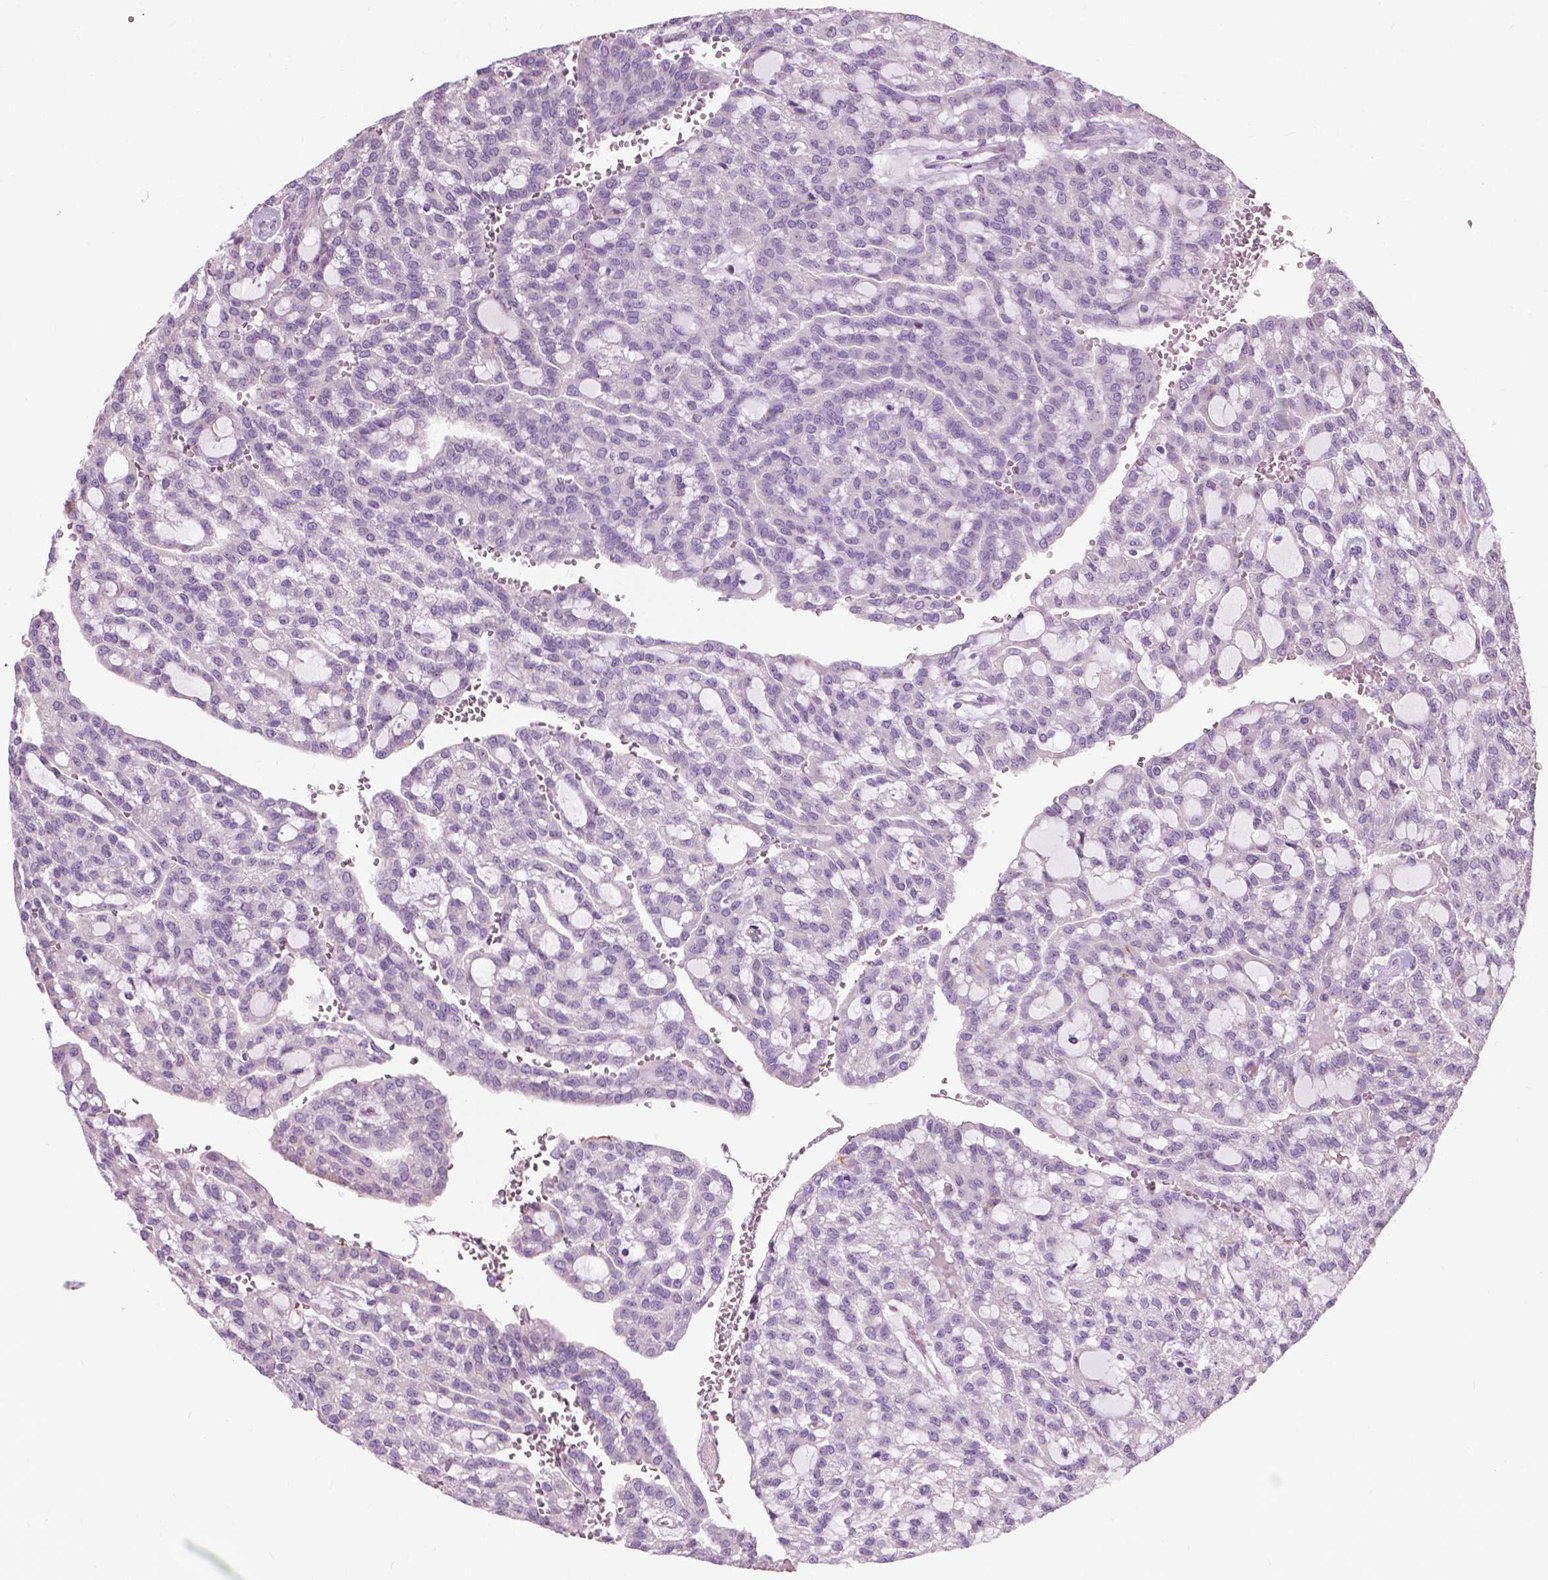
{"staining": {"intensity": "negative", "quantity": "none", "location": "none"}, "tissue": "renal cancer", "cell_type": "Tumor cells", "image_type": "cancer", "snomed": [{"axis": "morphology", "description": "Adenocarcinoma, NOS"}, {"axis": "topography", "description": "Kidney"}], "caption": "Protein analysis of renal cancer (adenocarcinoma) displays no significant staining in tumor cells.", "gene": "GPRC5A", "patient": {"sex": "male", "age": 63}}